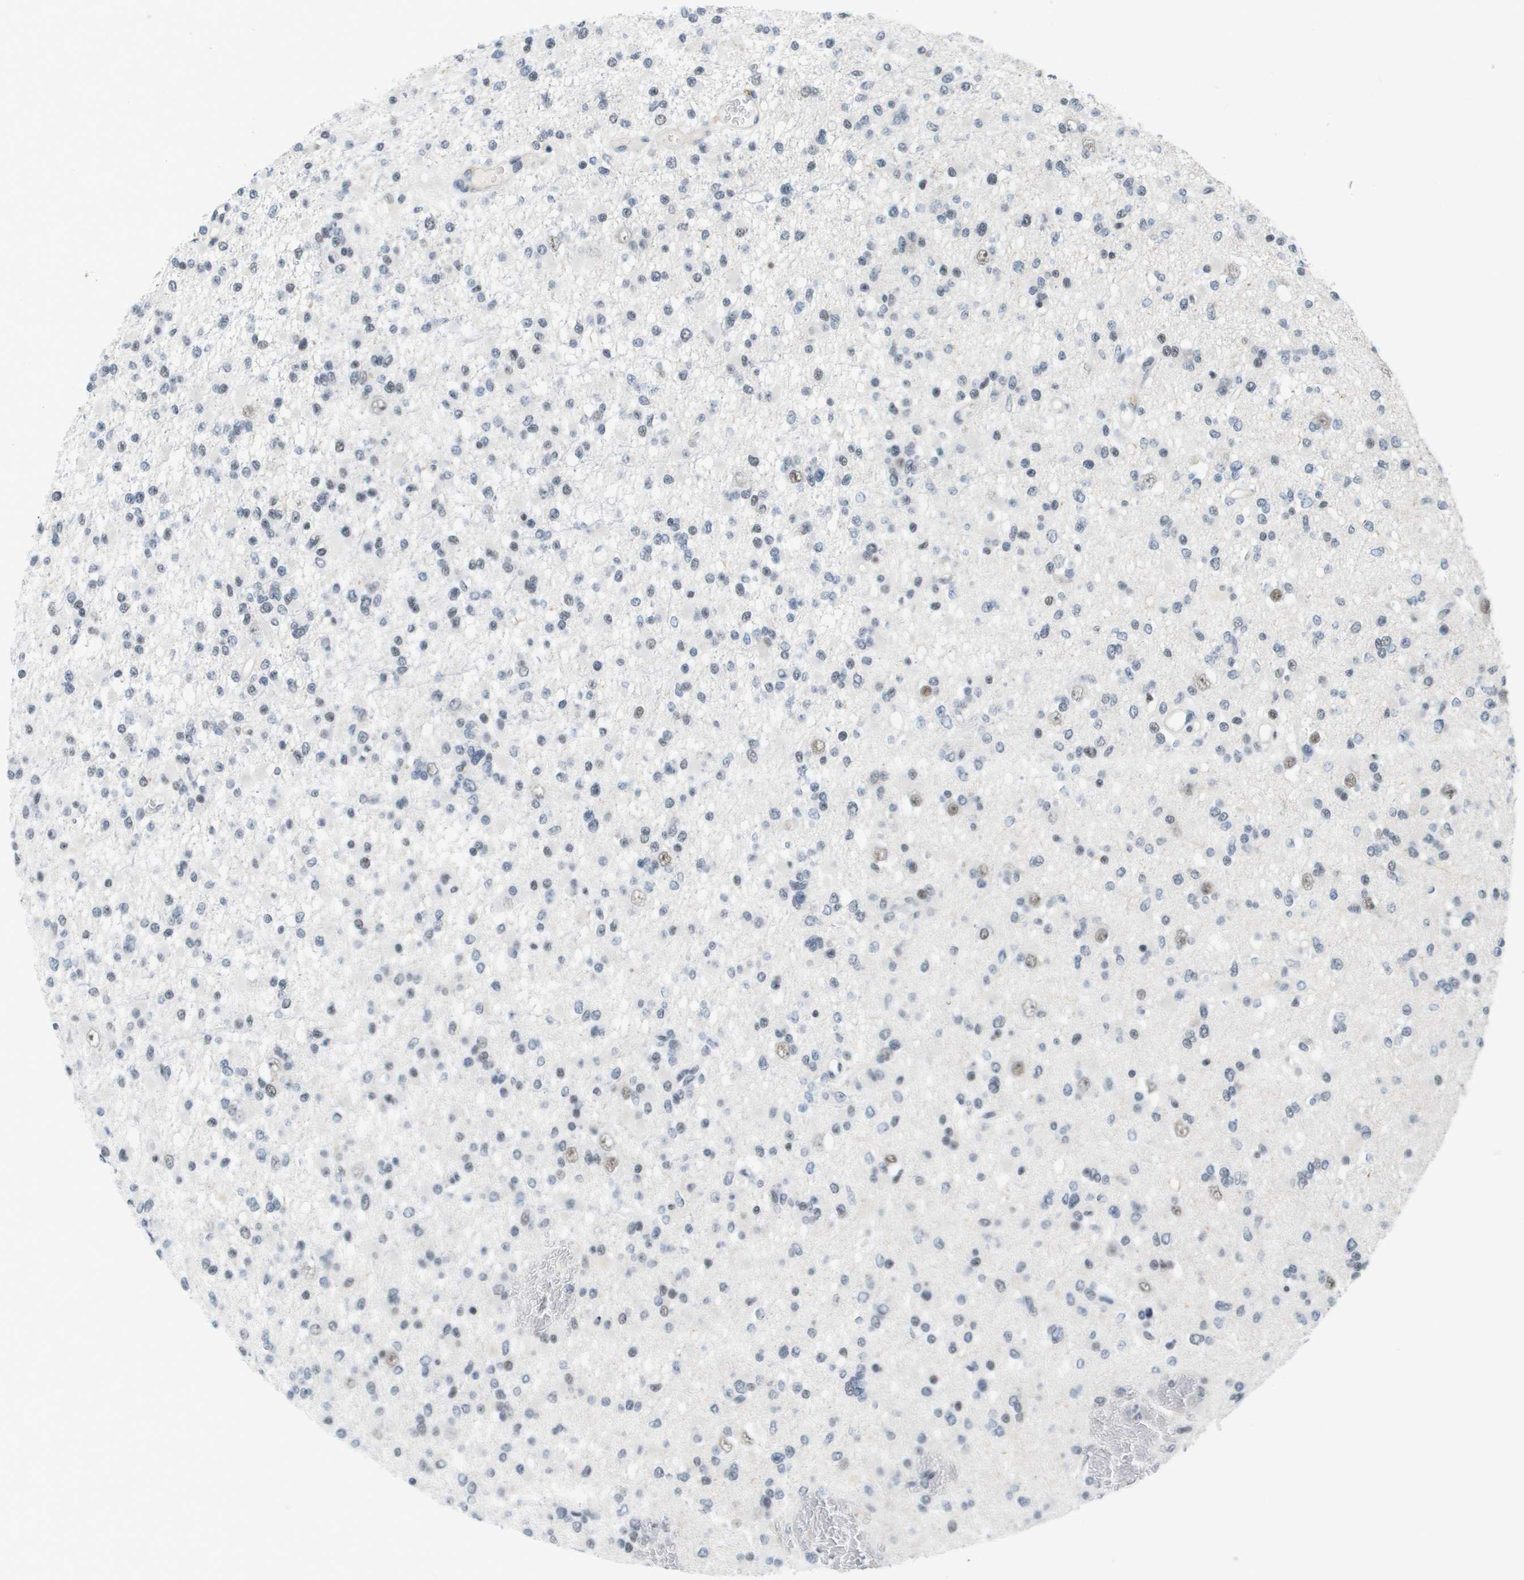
{"staining": {"intensity": "weak", "quantity": "<25%", "location": "nuclear"}, "tissue": "glioma", "cell_type": "Tumor cells", "image_type": "cancer", "snomed": [{"axis": "morphology", "description": "Glioma, malignant, Low grade"}, {"axis": "topography", "description": "Brain"}], "caption": "IHC photomicrograph of human glioma stained for a protein (brown), which displays no staining in tumor cells.", "gene": "ISY1", "patient": {"sex": "female", "age": 22}}